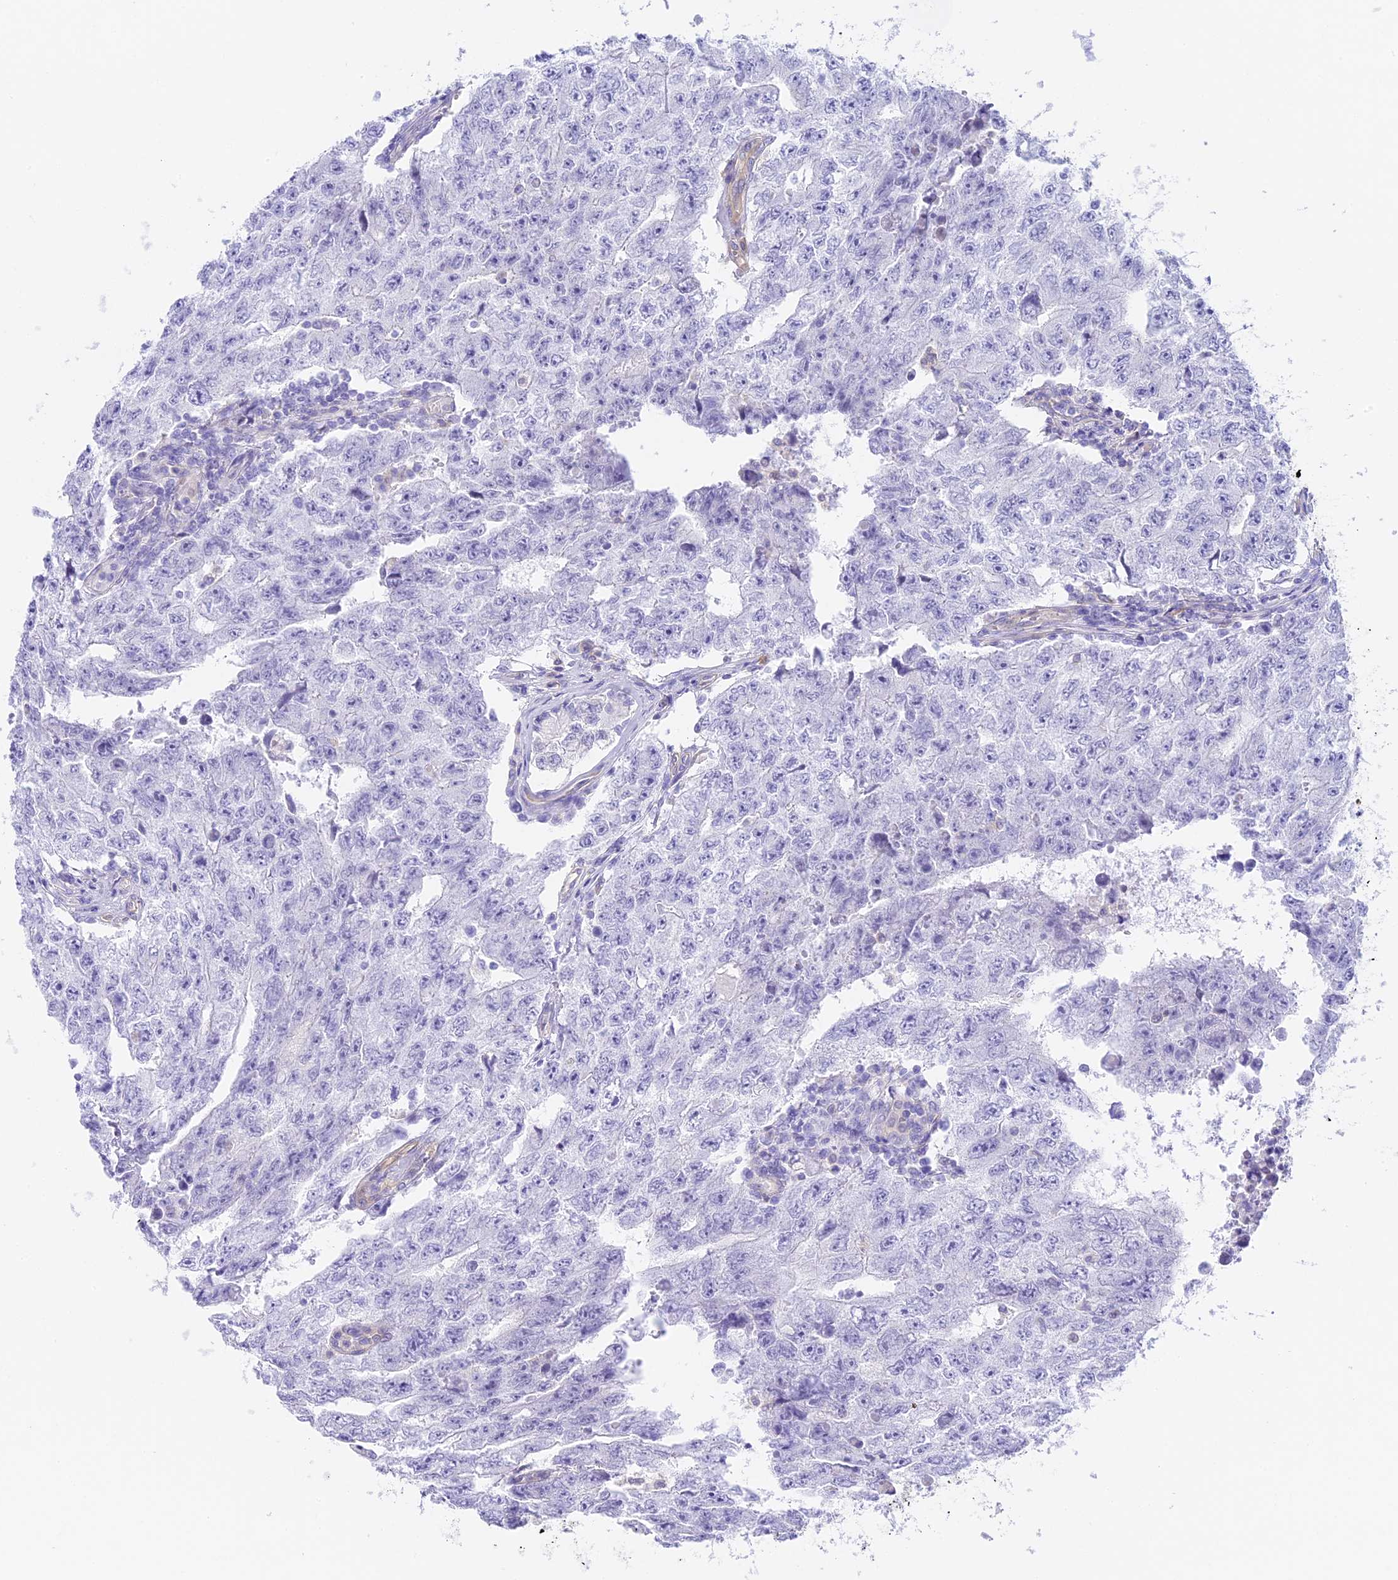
{"staining": {"intensity": "negative", "quantity": "none", "location": "none"}, "tissue": "testis cancer", "cell_type": "Tumor cells", "image_type": "cancer", "snomed": [{"axis": "morphology", "description": "Carcinoma, Embryonal, NOS"}, {"axis": "topography", "description": "Testis"}], "caption": "There is no significant expression in tumor cells of testis cancer (embryonal carcinoma). Brightfield microscopy of immunohistochemistry (IHC) stained with DAB (brown) and hematoxylin (blue), captured at high magnification.", "gene": "HOMER3", "patient": {"sex": "male", "age": 17}}